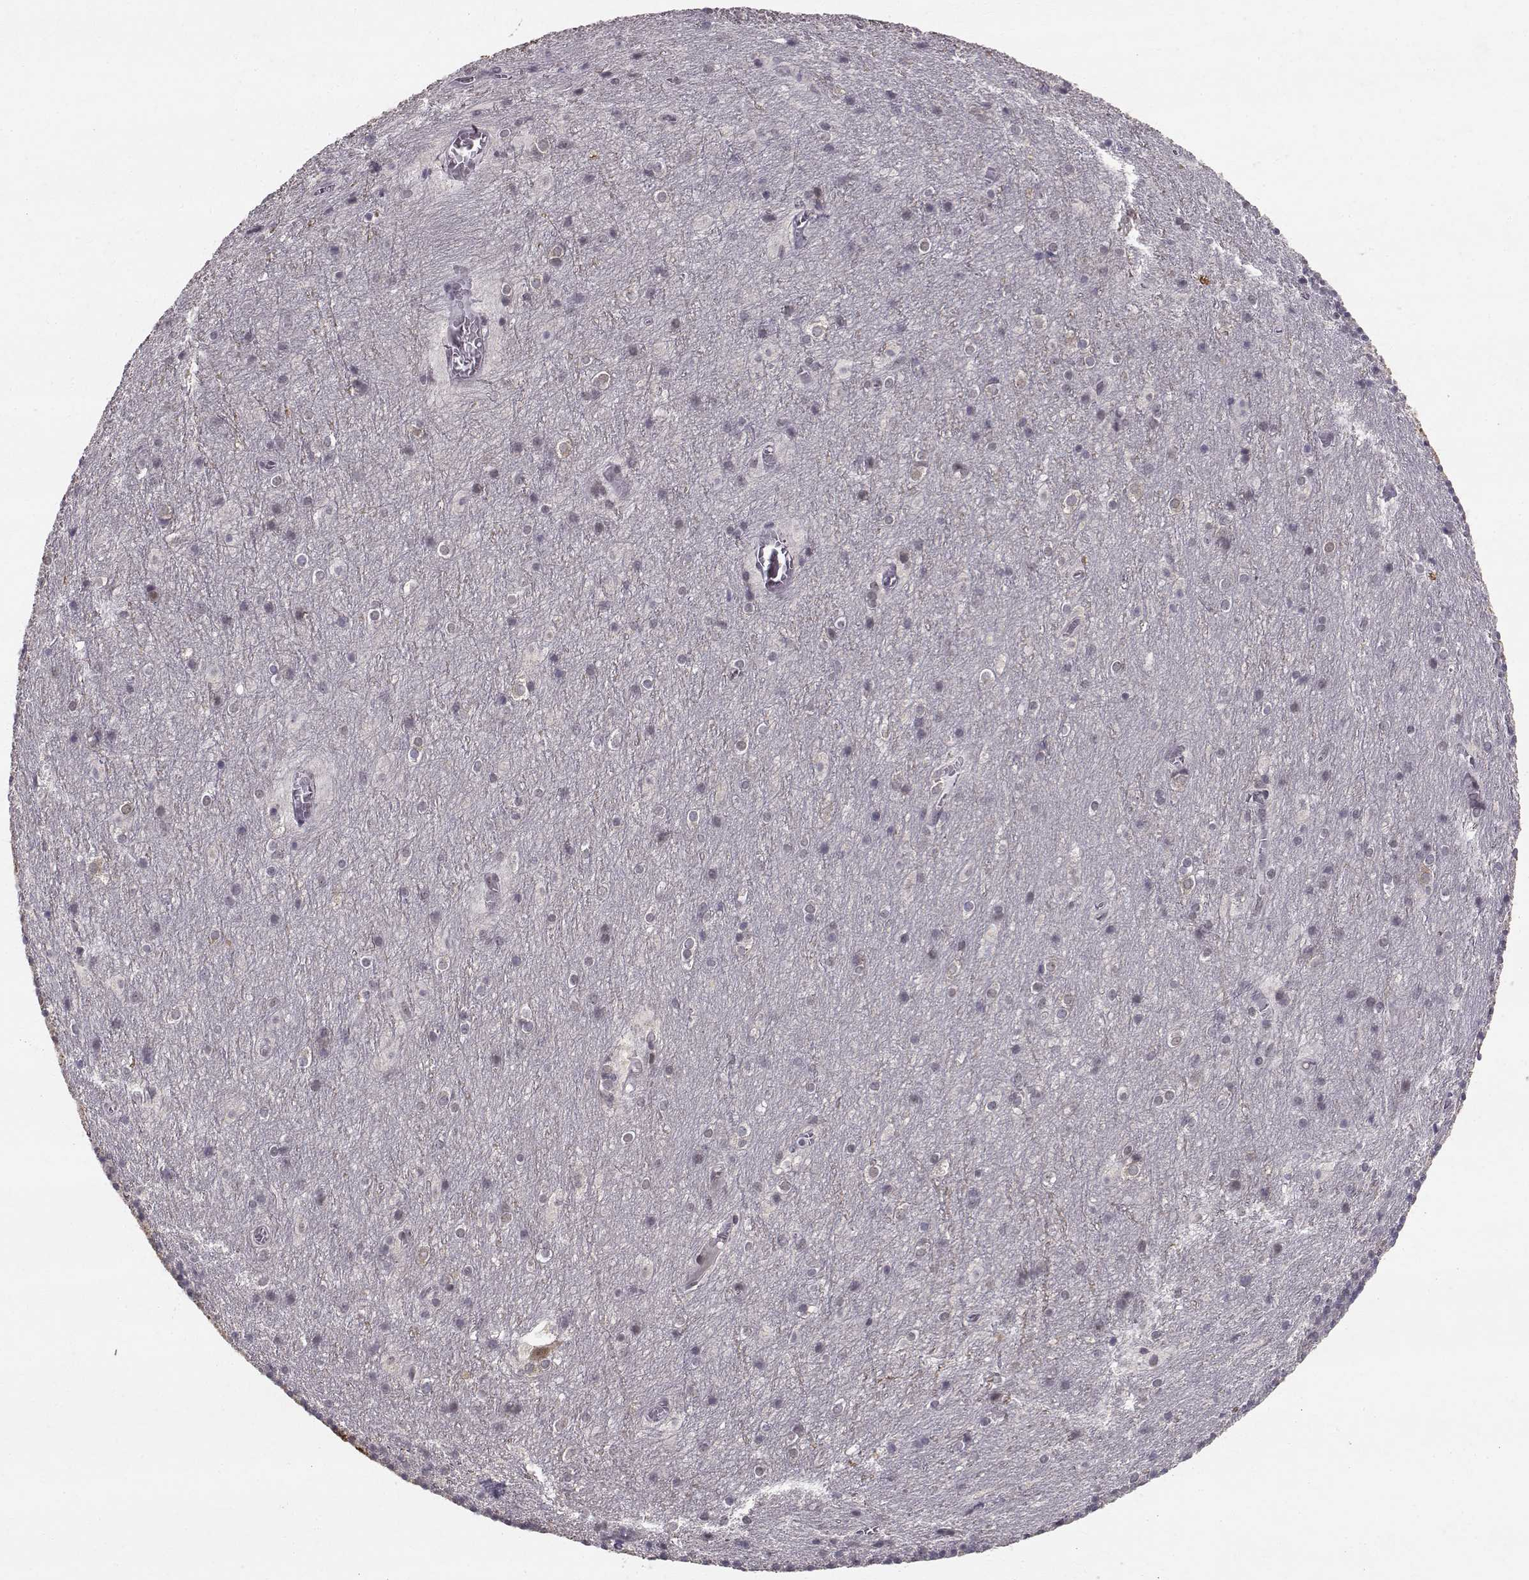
{"staining": {"intensity": "negative", "quantity": "none", "location": "none"}, "tissue": "cerebellum", "cell_type": "Cells in granular layer", "image_type": "normal", "snomed": [{"axis": "morphology", "description": "Normal tissue, NOS"}, {"axis": "topography", "description": "Cerebellum"}], "caption": "High power microscopy histopathology image of an immunohistochemistry histopathology image of unremarkable cerebellum, revealing no significant positivity in cells in granular layer.", "gene": "RPP38", "patient": {"sex": "male", "age": 70}}